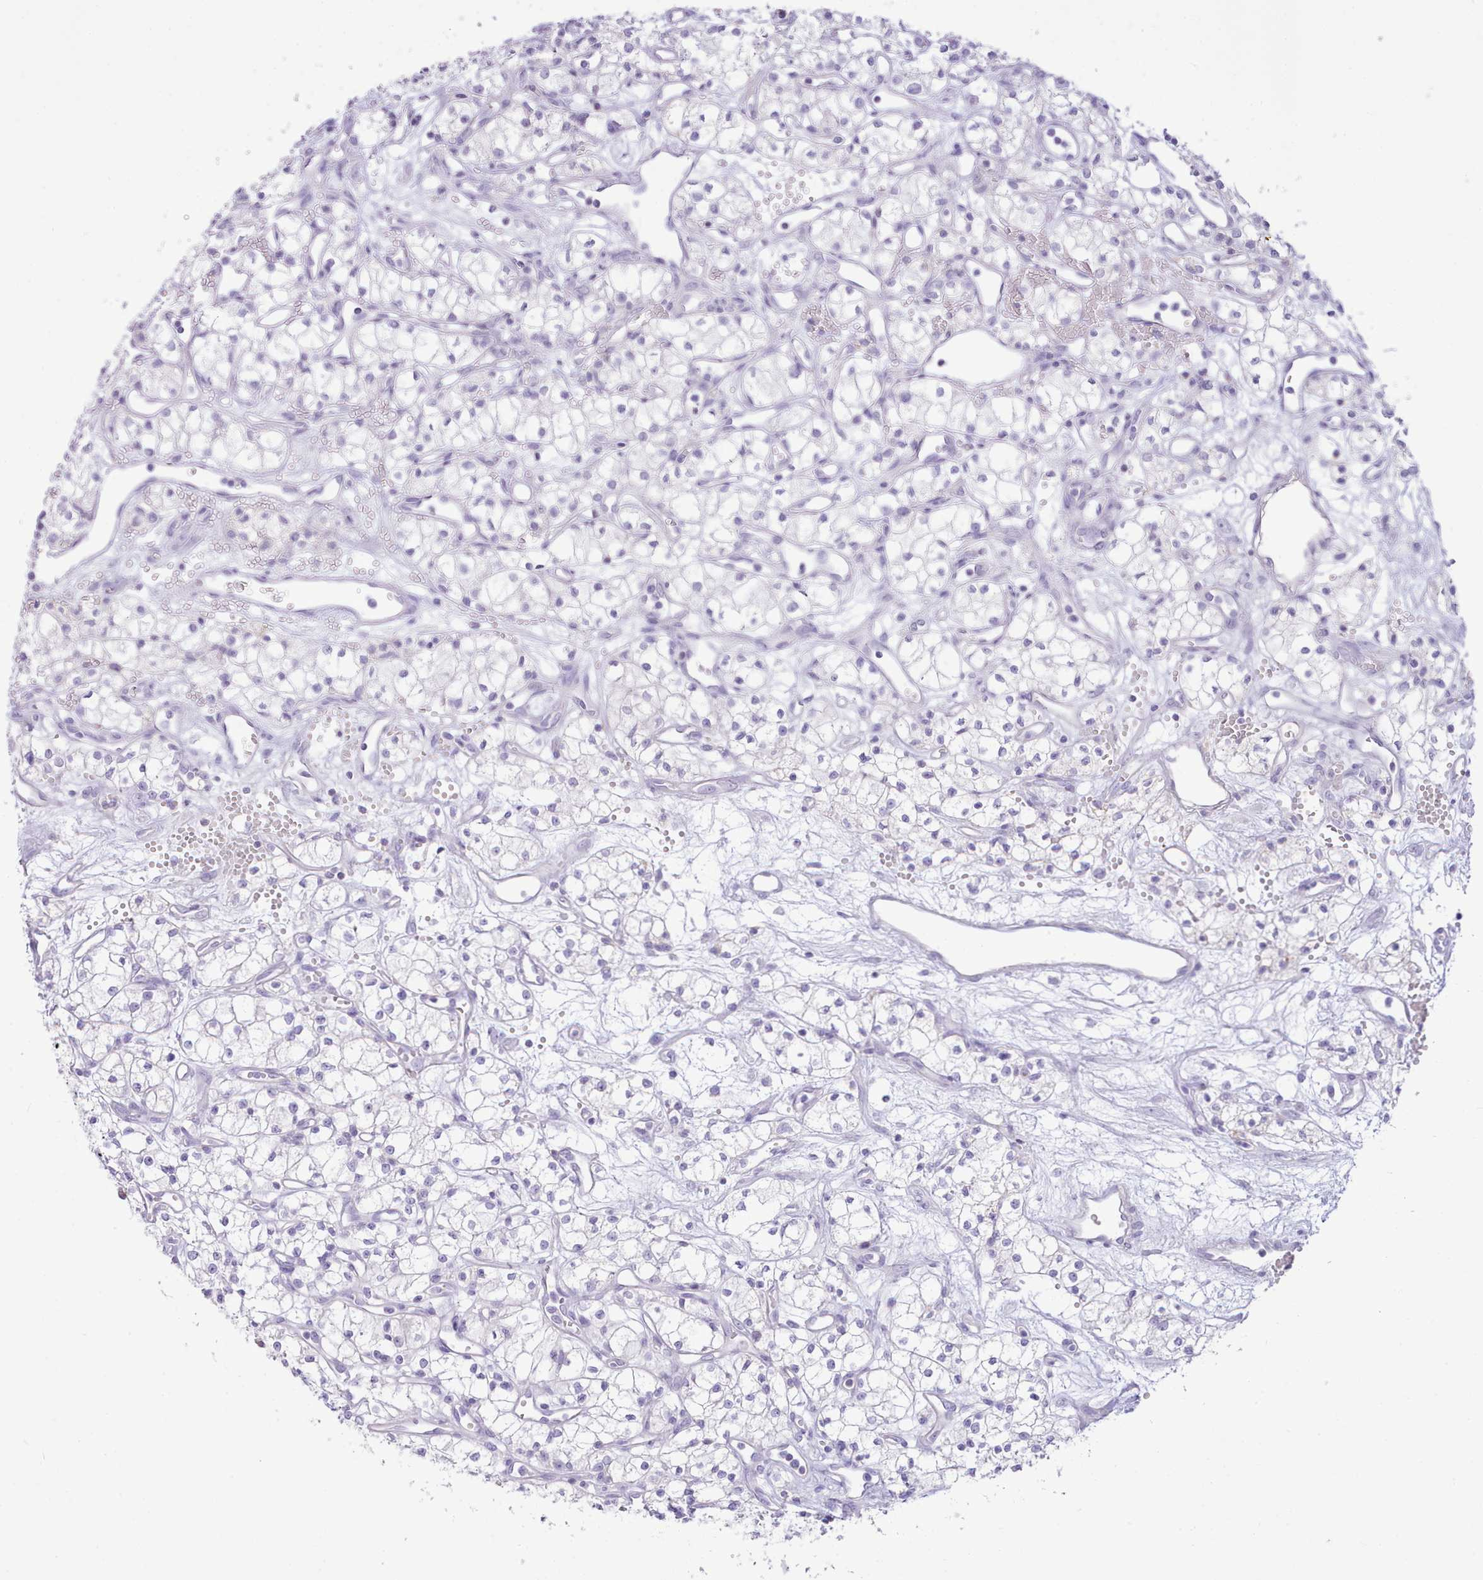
{"staining": {"intensity": "negative", "quantity": "none", "location": "none"}, "tissue": "renal cancer", "cell_type": "Tumor cells", "image_type": "cancer", "snomed": [{"axis": "morphology", "description": "Adenocarcinoma, NOS"}, {"axis": "topography", "description": "Kidney"}], "caption": "Tumor cells are negative for protein expression in human renal adenocarcinoma. (Immunohistochemistry (ihc), brightfield microscopy, high magnification).", "gene": "MDFI", "patient": {"sex": "male", "age": 59}}